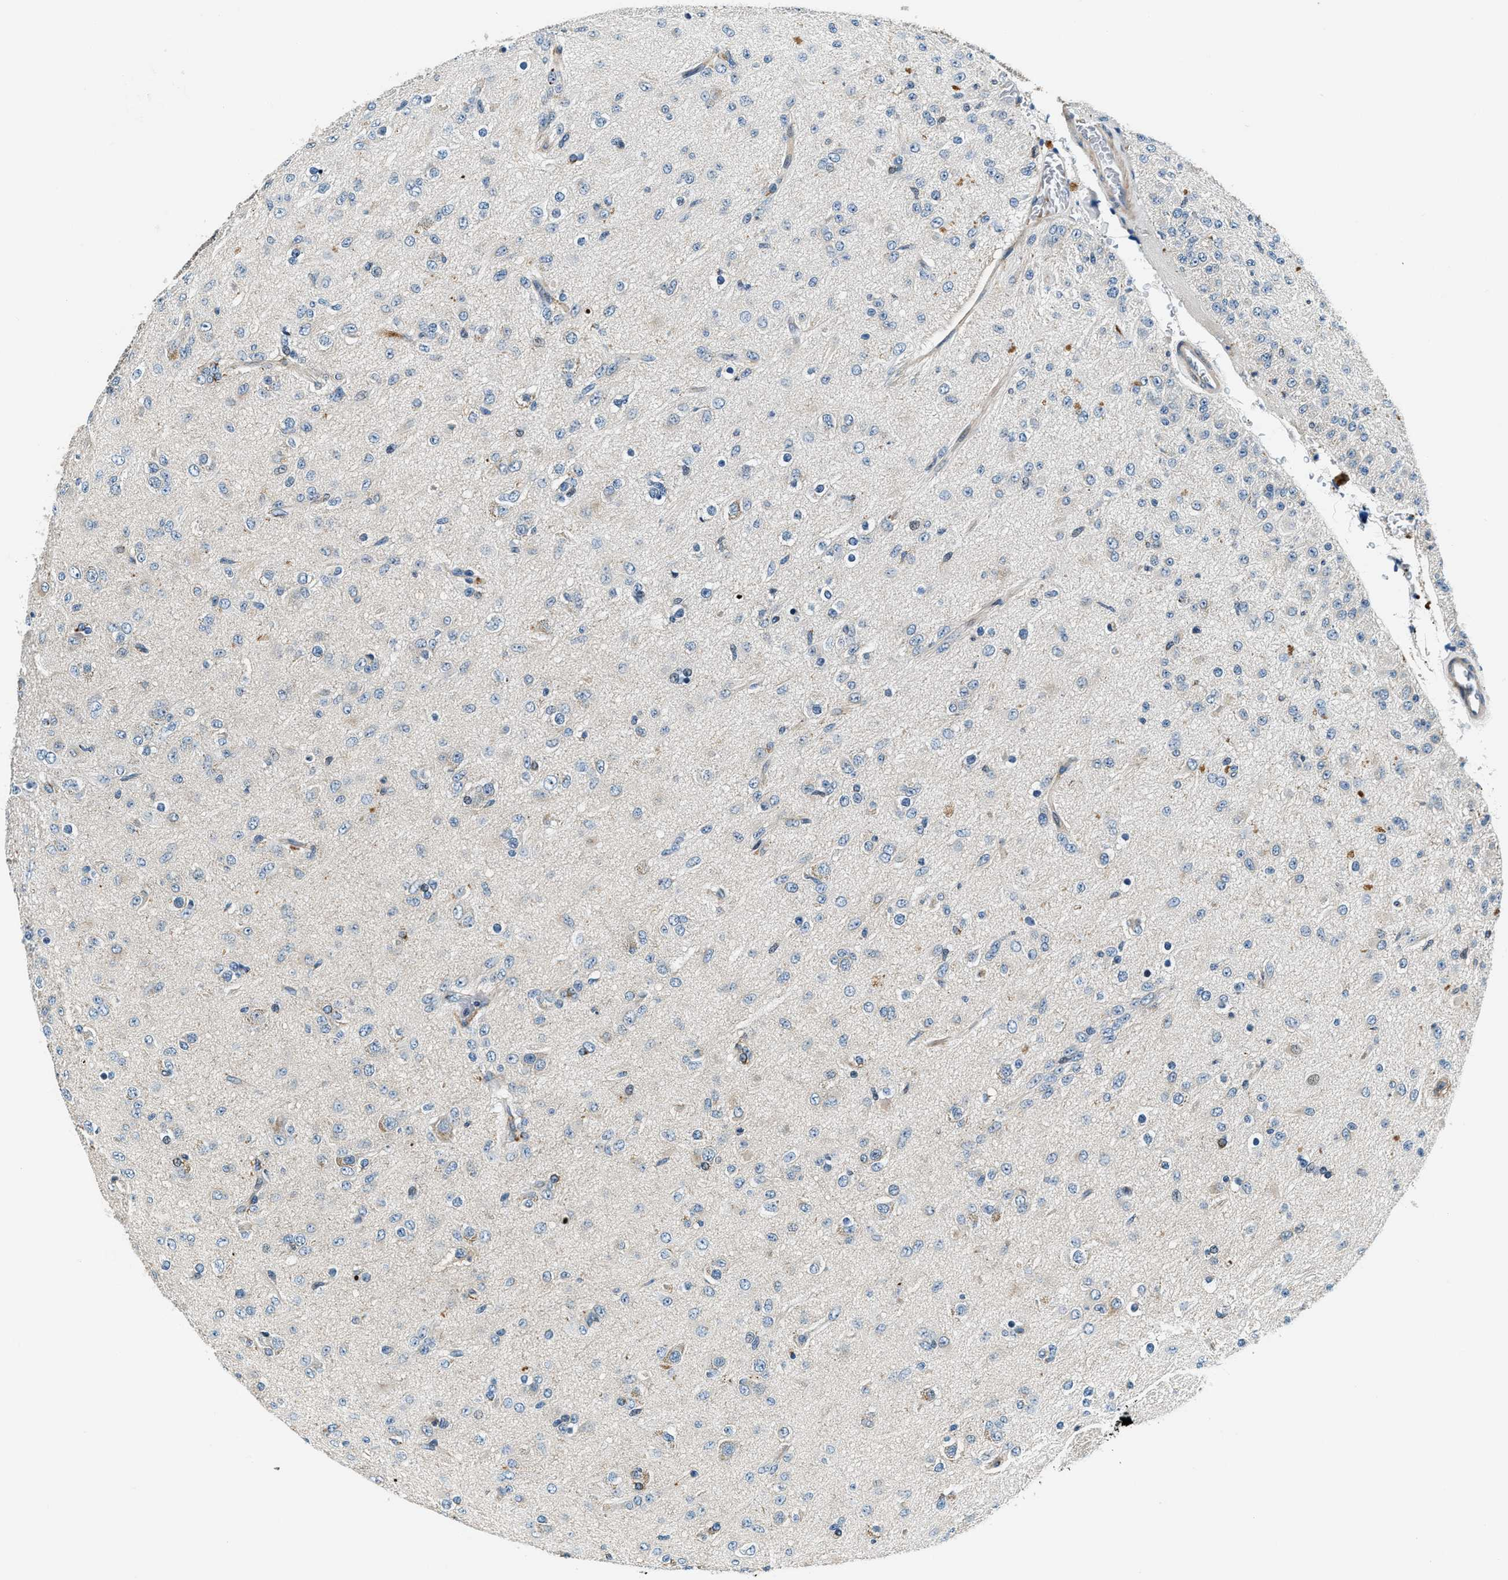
{"staining": {"intensity": "negative", "quantity": "none", "location": "none"}, "tissue": "glioma", "cell_type": "Tumor cells", "image_type": "cancer", "snomed": [{"axis": "morphology", "description": "Glioma, malignant, Low grade"}, {"axis": "topography", "description": "Brain"}], "caption": "Malignant low-grade glioma stained for a protein using immunohistochemistry (IHC) shows no expression tumor cells.", "gene": "C2orf66", "patient": {"sex": "male", "age": 65}}